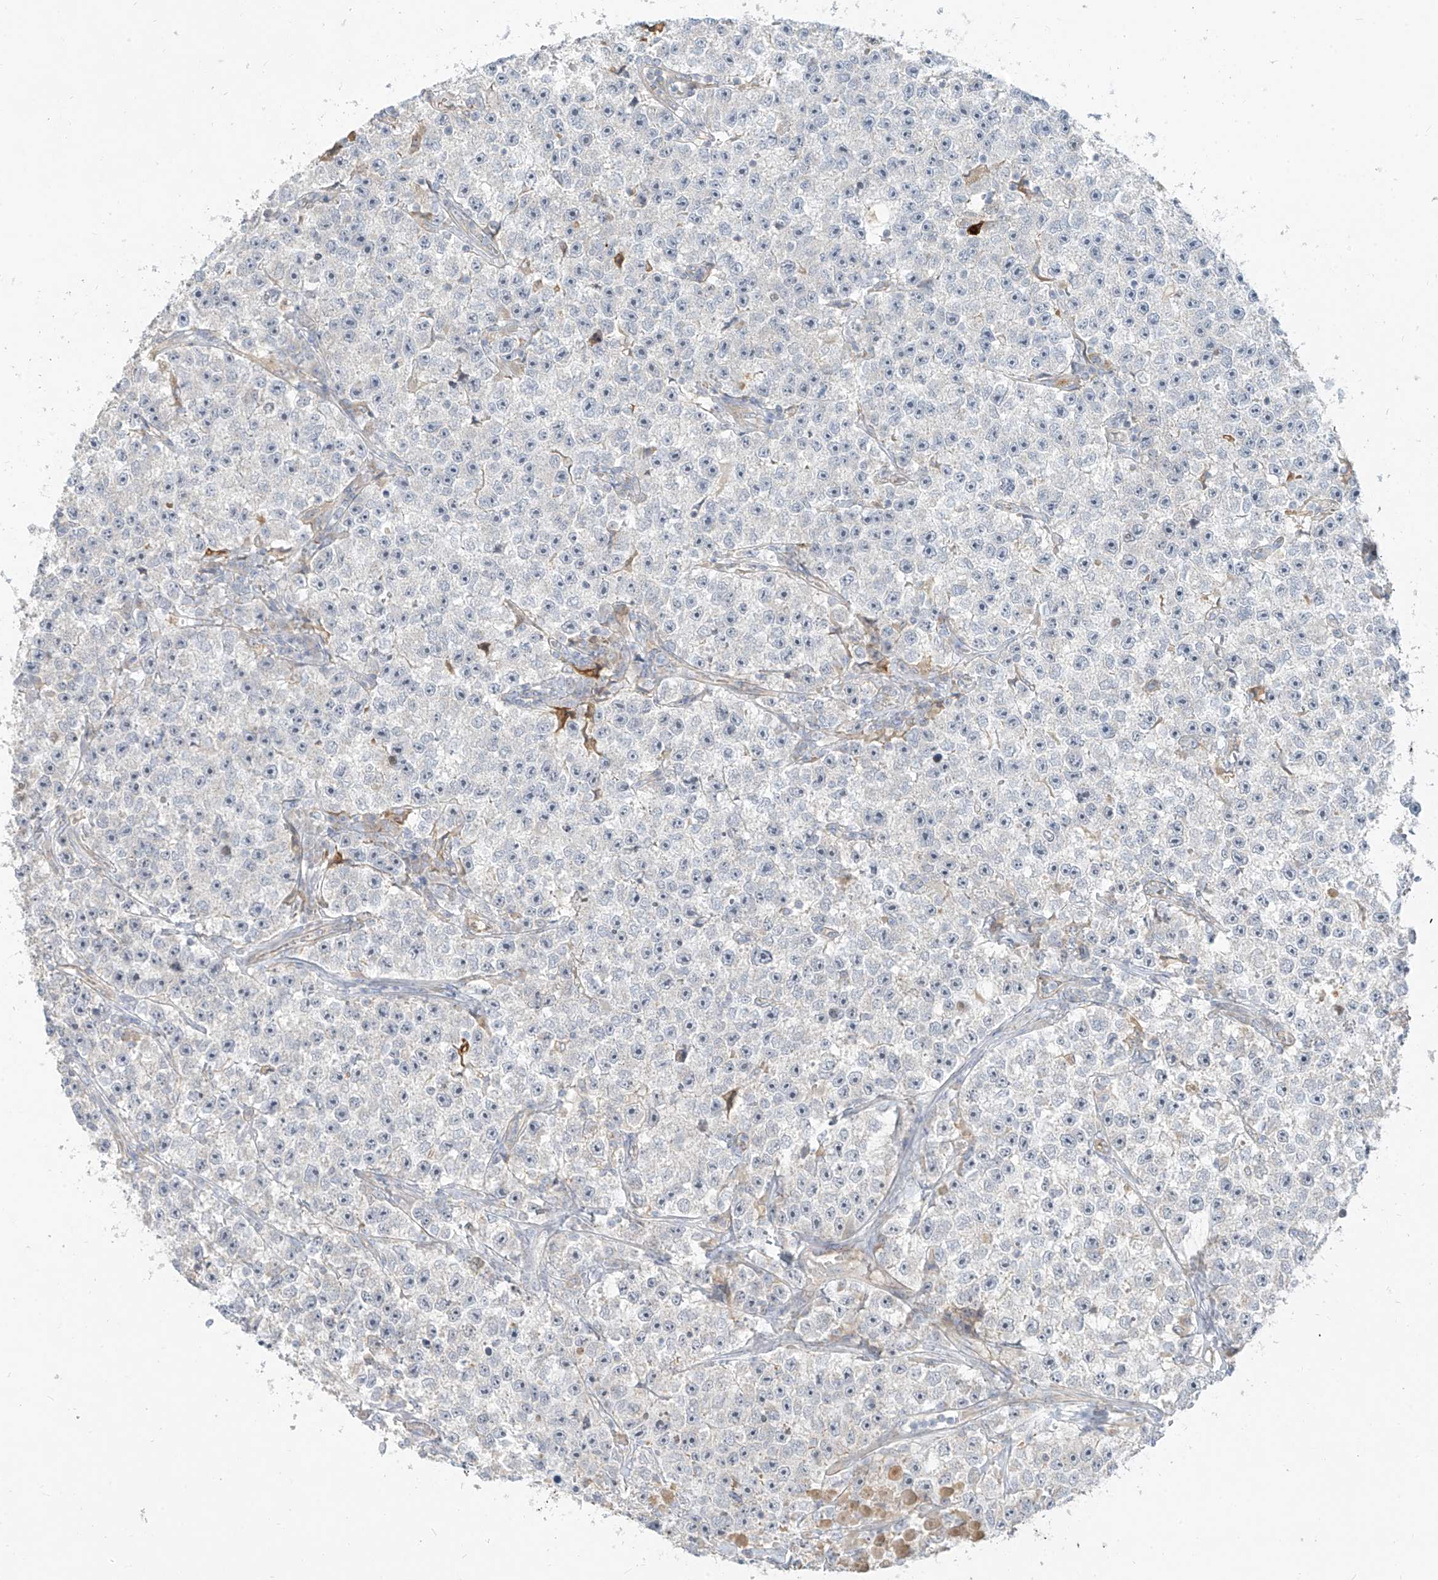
{"staining": {"intensity": "negative", "quantity": "none", "location": "none"}, "tissue": "testis cancer", "cell_type": "Tumor cells", "image_type": "cancer", "snomed": [{"axis": "morphology", "description": "Seminoma, NOS"}, {"axis": "topography", "description": "Testis"}], "caption": "Tumor cells show no significant expression in testis cancer (seminoma).", "gene": "C2orf42", "patient": {"sex": "male", "age": 22}}